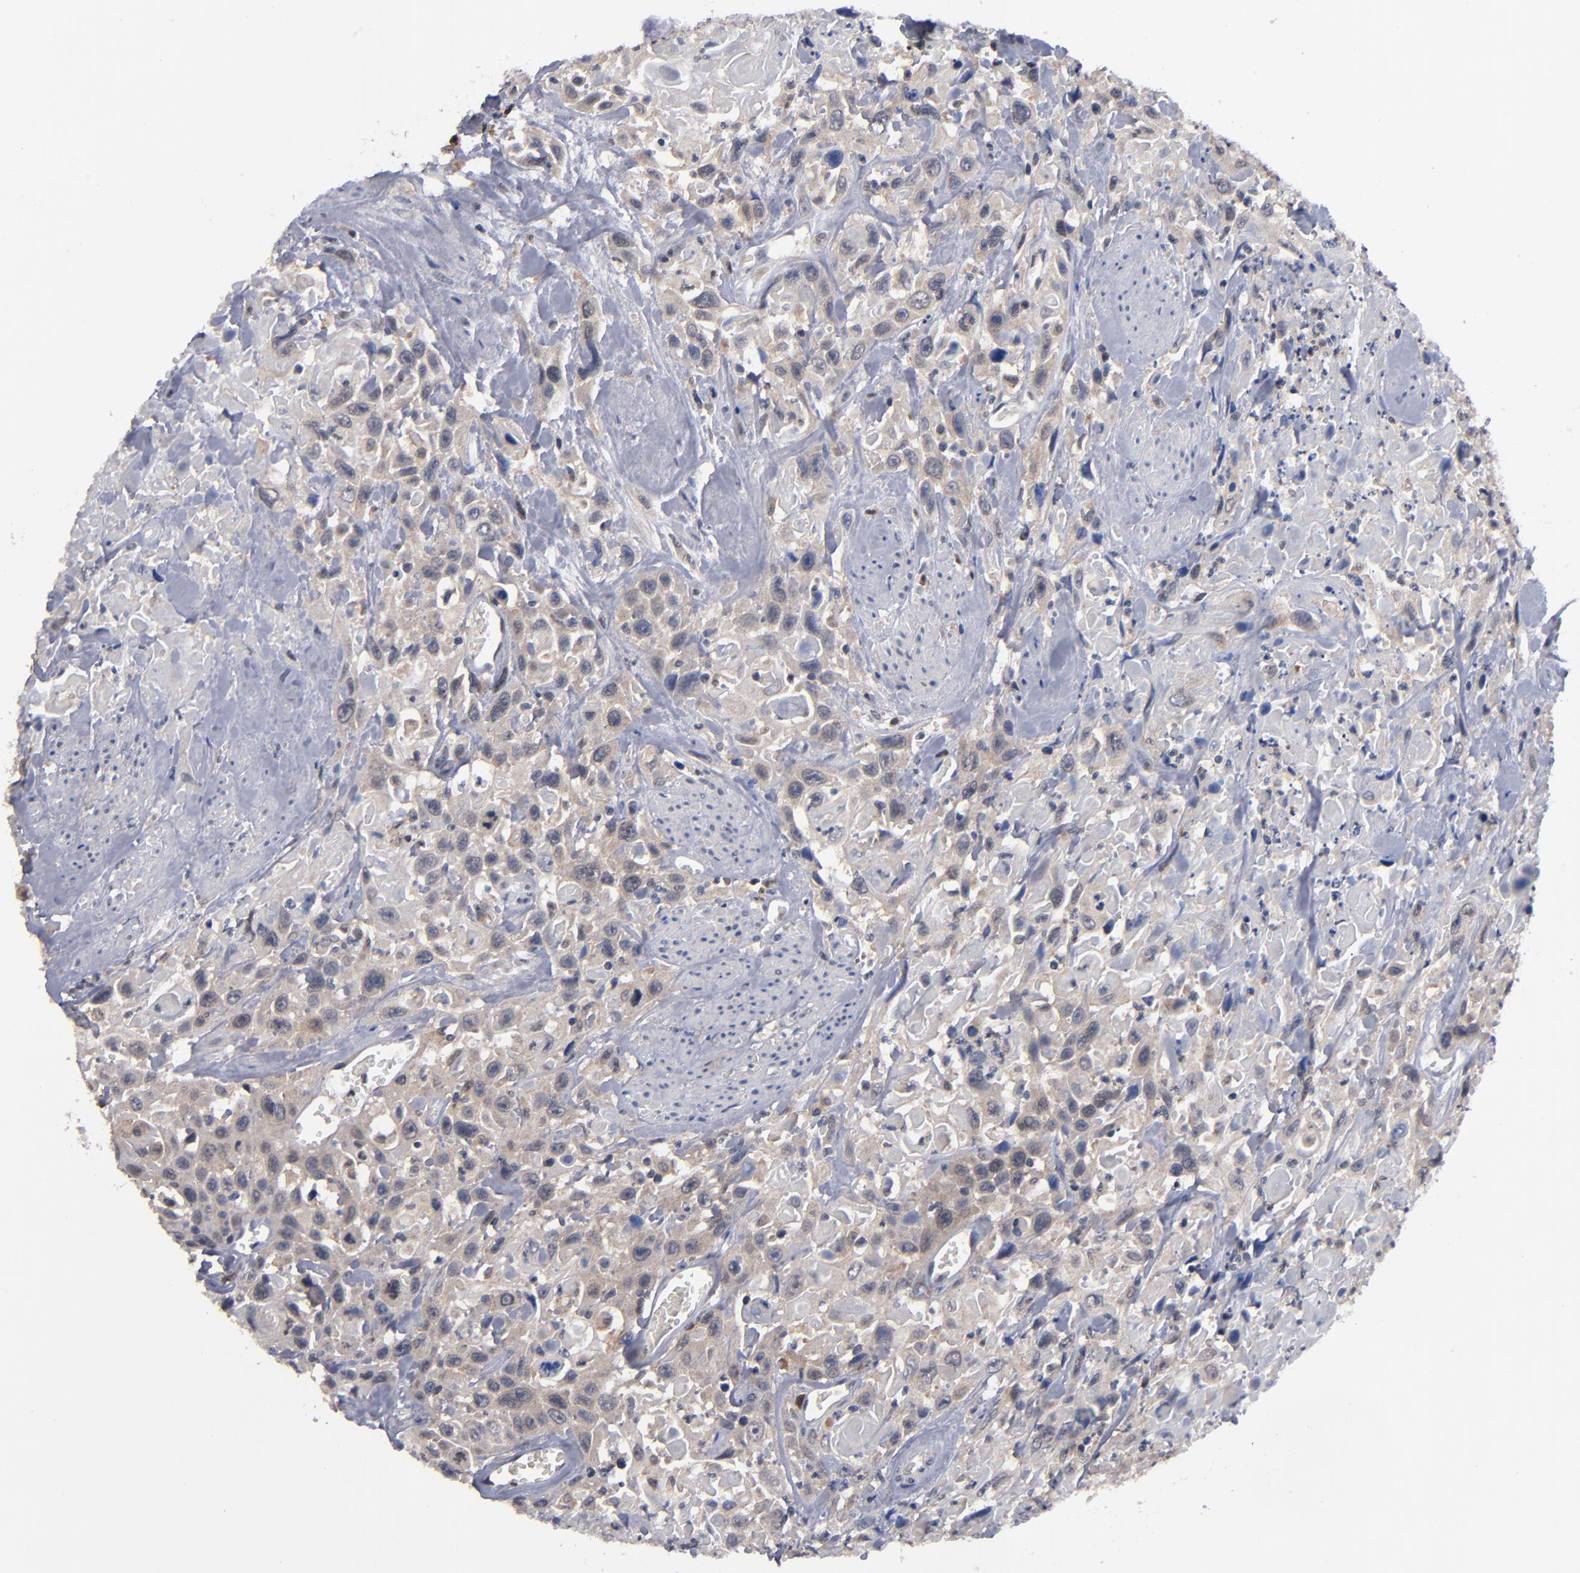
{"staining": {"intensity": "weak", "quantity": "25%-75%", "location": "cytoplasmic/membranous"}, "tissue": "urothelial cancer", "cell_type": "Tumor cells", "image_type": "cancer", "snomed": [{"axis": "morphology", "description": "Urothelial carcinoma, High grade"}, {"axis": "topography", "description": "Urinary bladder"}], "caption": "Urothelial cancer stained for a protein (brown) shows weak cytoplasmic/membranous positive expression in approximately 25%-75% of tumor cells.", "gene": "ALG13", "patient": {"sex": "female", "age": 84}}